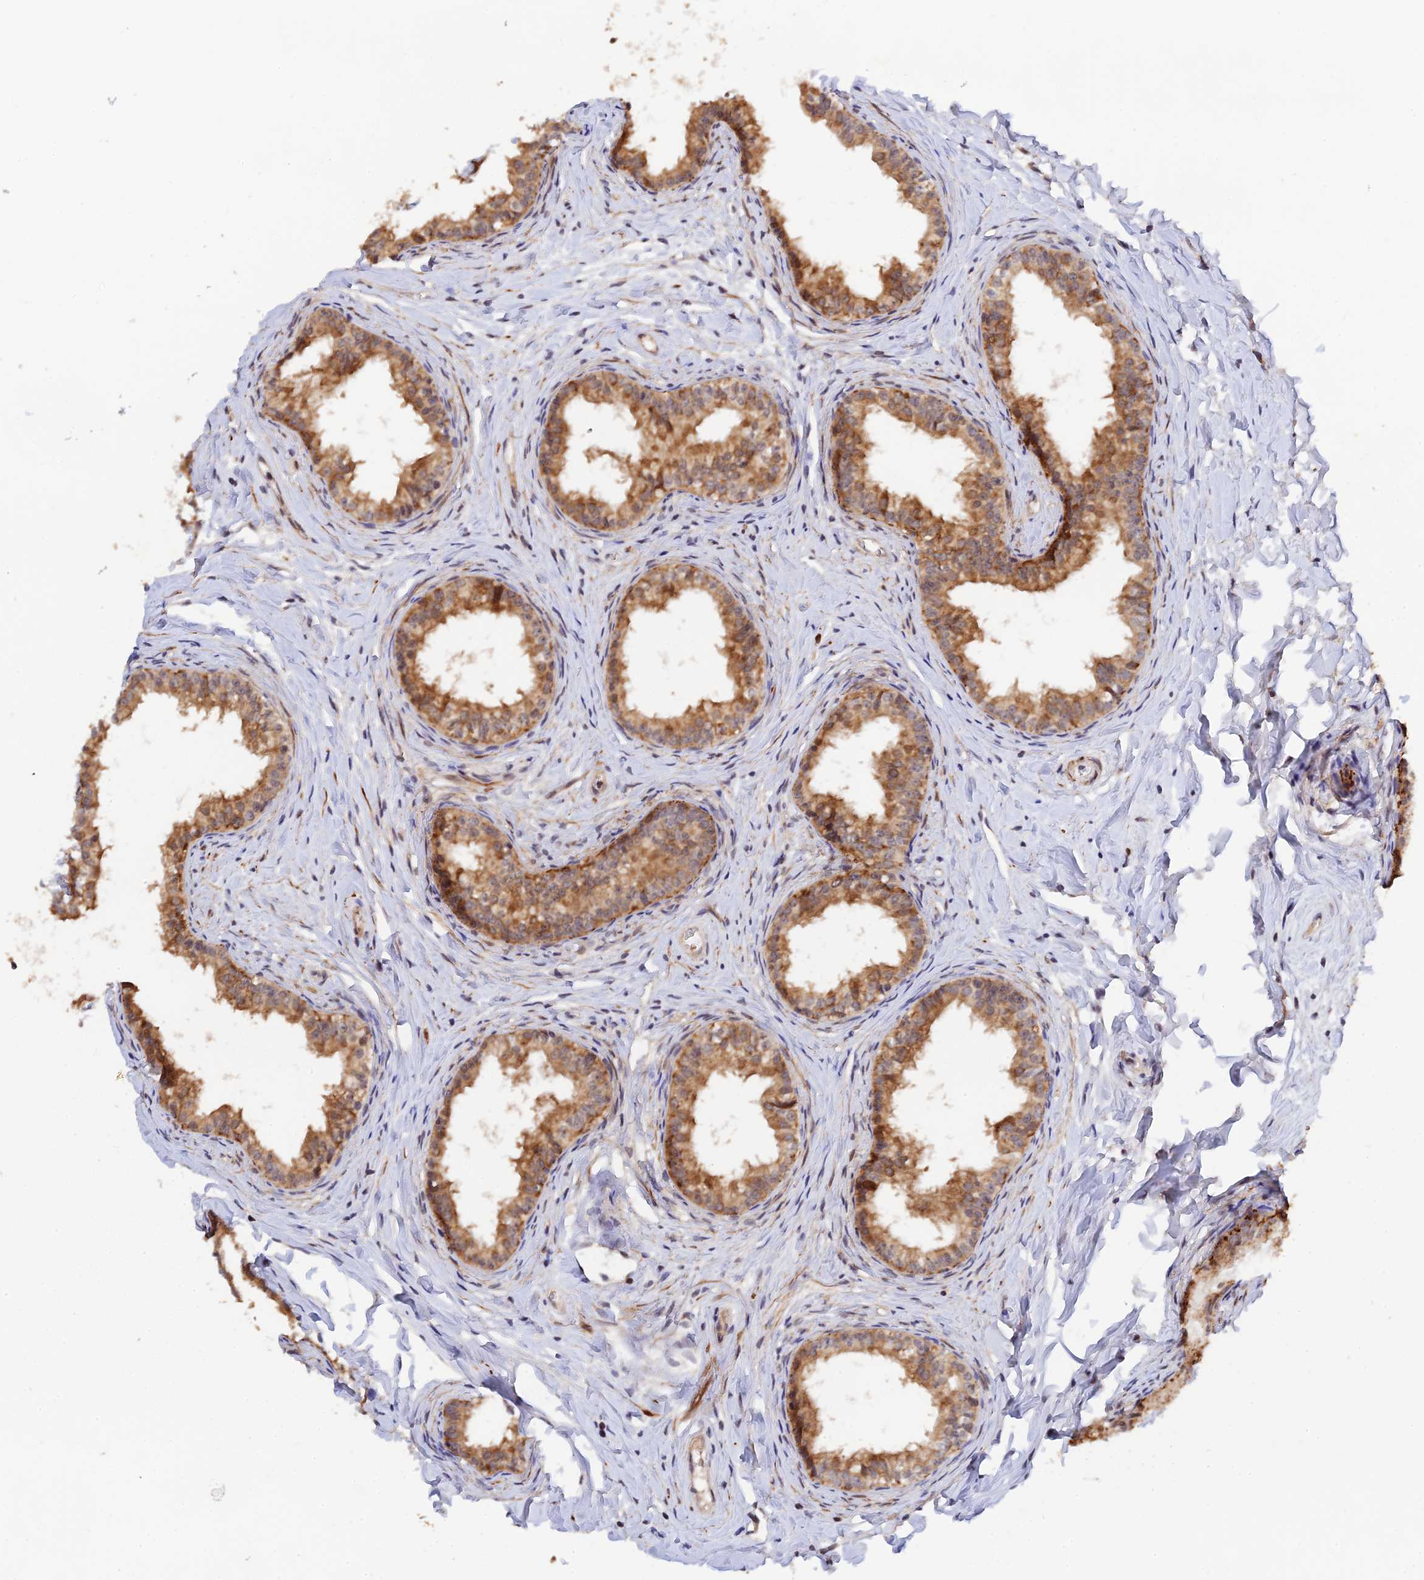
{"staining": {"intensity": "moderate", "quantity": ">75%", "location": "cytoplasmic/membranous"}, "tissue": "epididymis", "cell_type": "Glandular cells", "image_type": "normal", "snomed": [{"axis": "morphology", "description": "Normal tissue, NOS"}, {"axis": "topography", "description": "Epididymis"}], "caption": "A photomicrograph showing moderate cytoplasmic/membranous staining in about >75% of glandular cells in benign epididymis, as visualized by brown immunohistochemical staining.", "gene": "CWH43", "patient": {"sex": "male", "age": 34}}